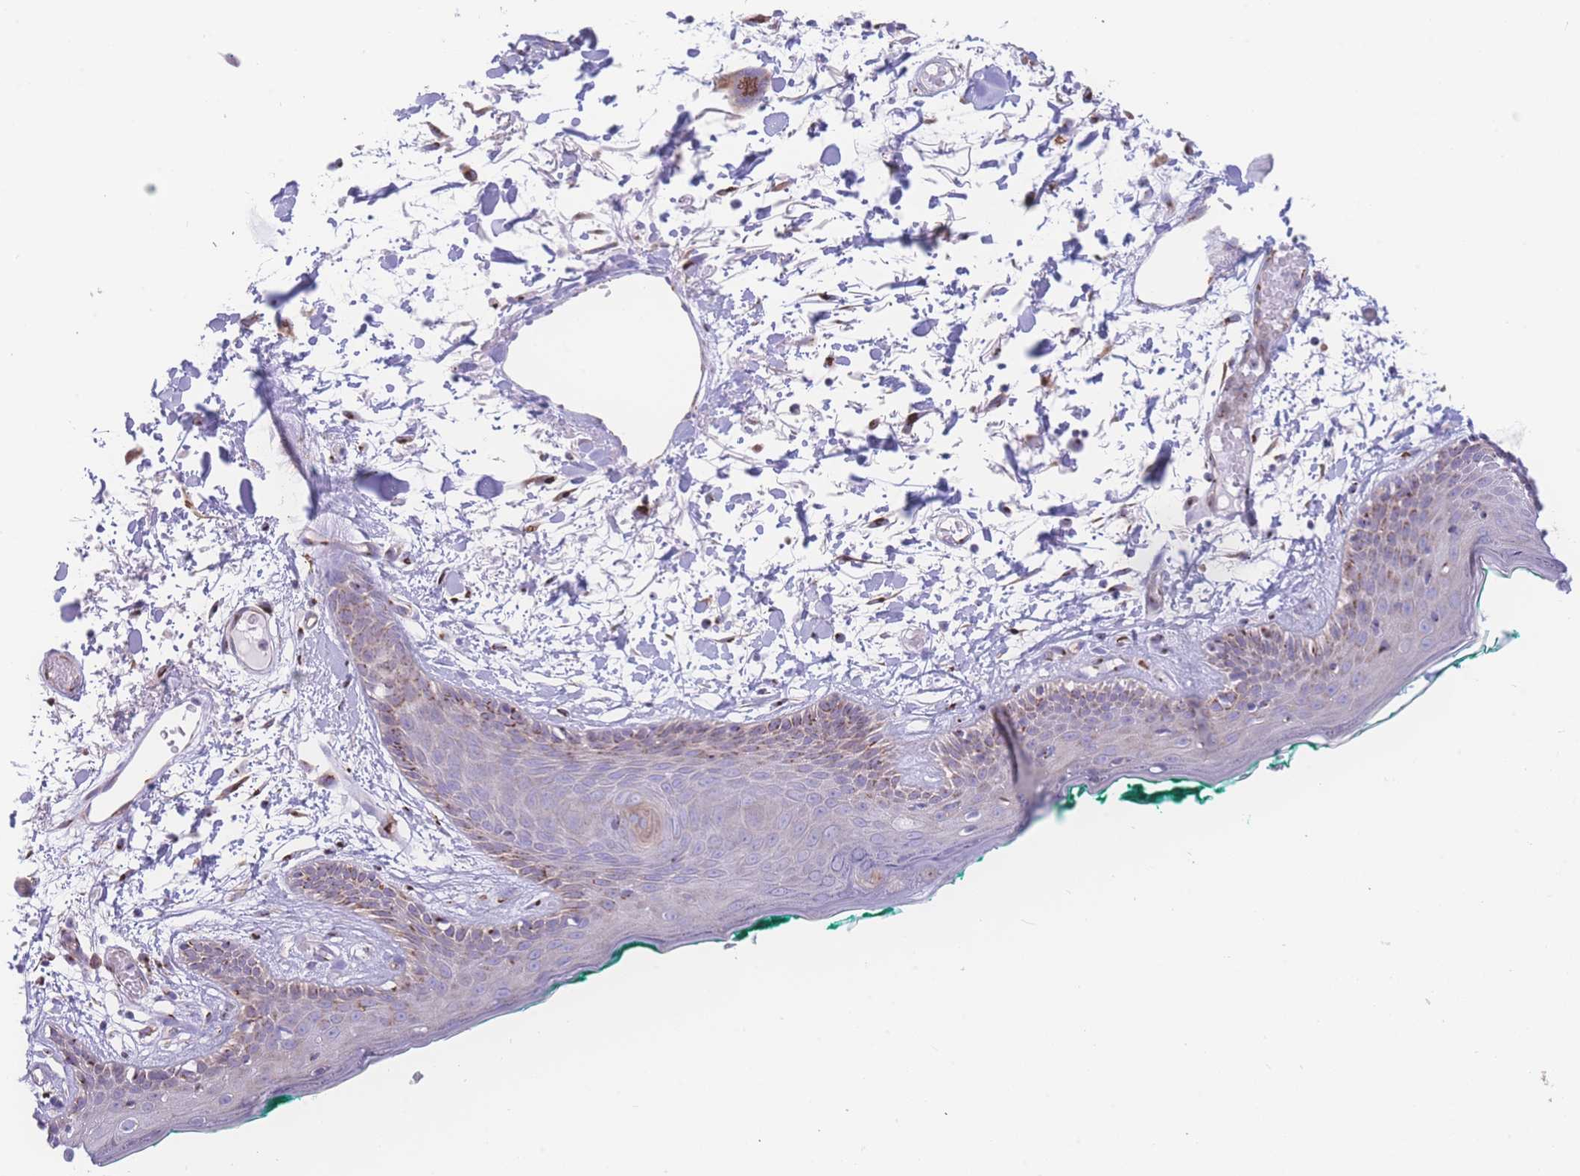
{"staining": {"intensity": "strong", "quantity": ">75%", "location": "cytoplasmic/membranous"}, "tissue": "skin", "cell_type": "Fibroblasts", "image_type": "normal", "snomed": [{"axis": "morphology", "description": "Normal tissue, NOS"}, {"axis": "topography", "description": "Skin"}], "caption": "Approximately >75% of fibroblasts in unremarkable skin demonstrate strong cytoplasmic/membranous protein staining as visualized by brown immunohistochemical staining.", "gene": "GOLM2", "patient": {"sex": "male", "age": 79}}